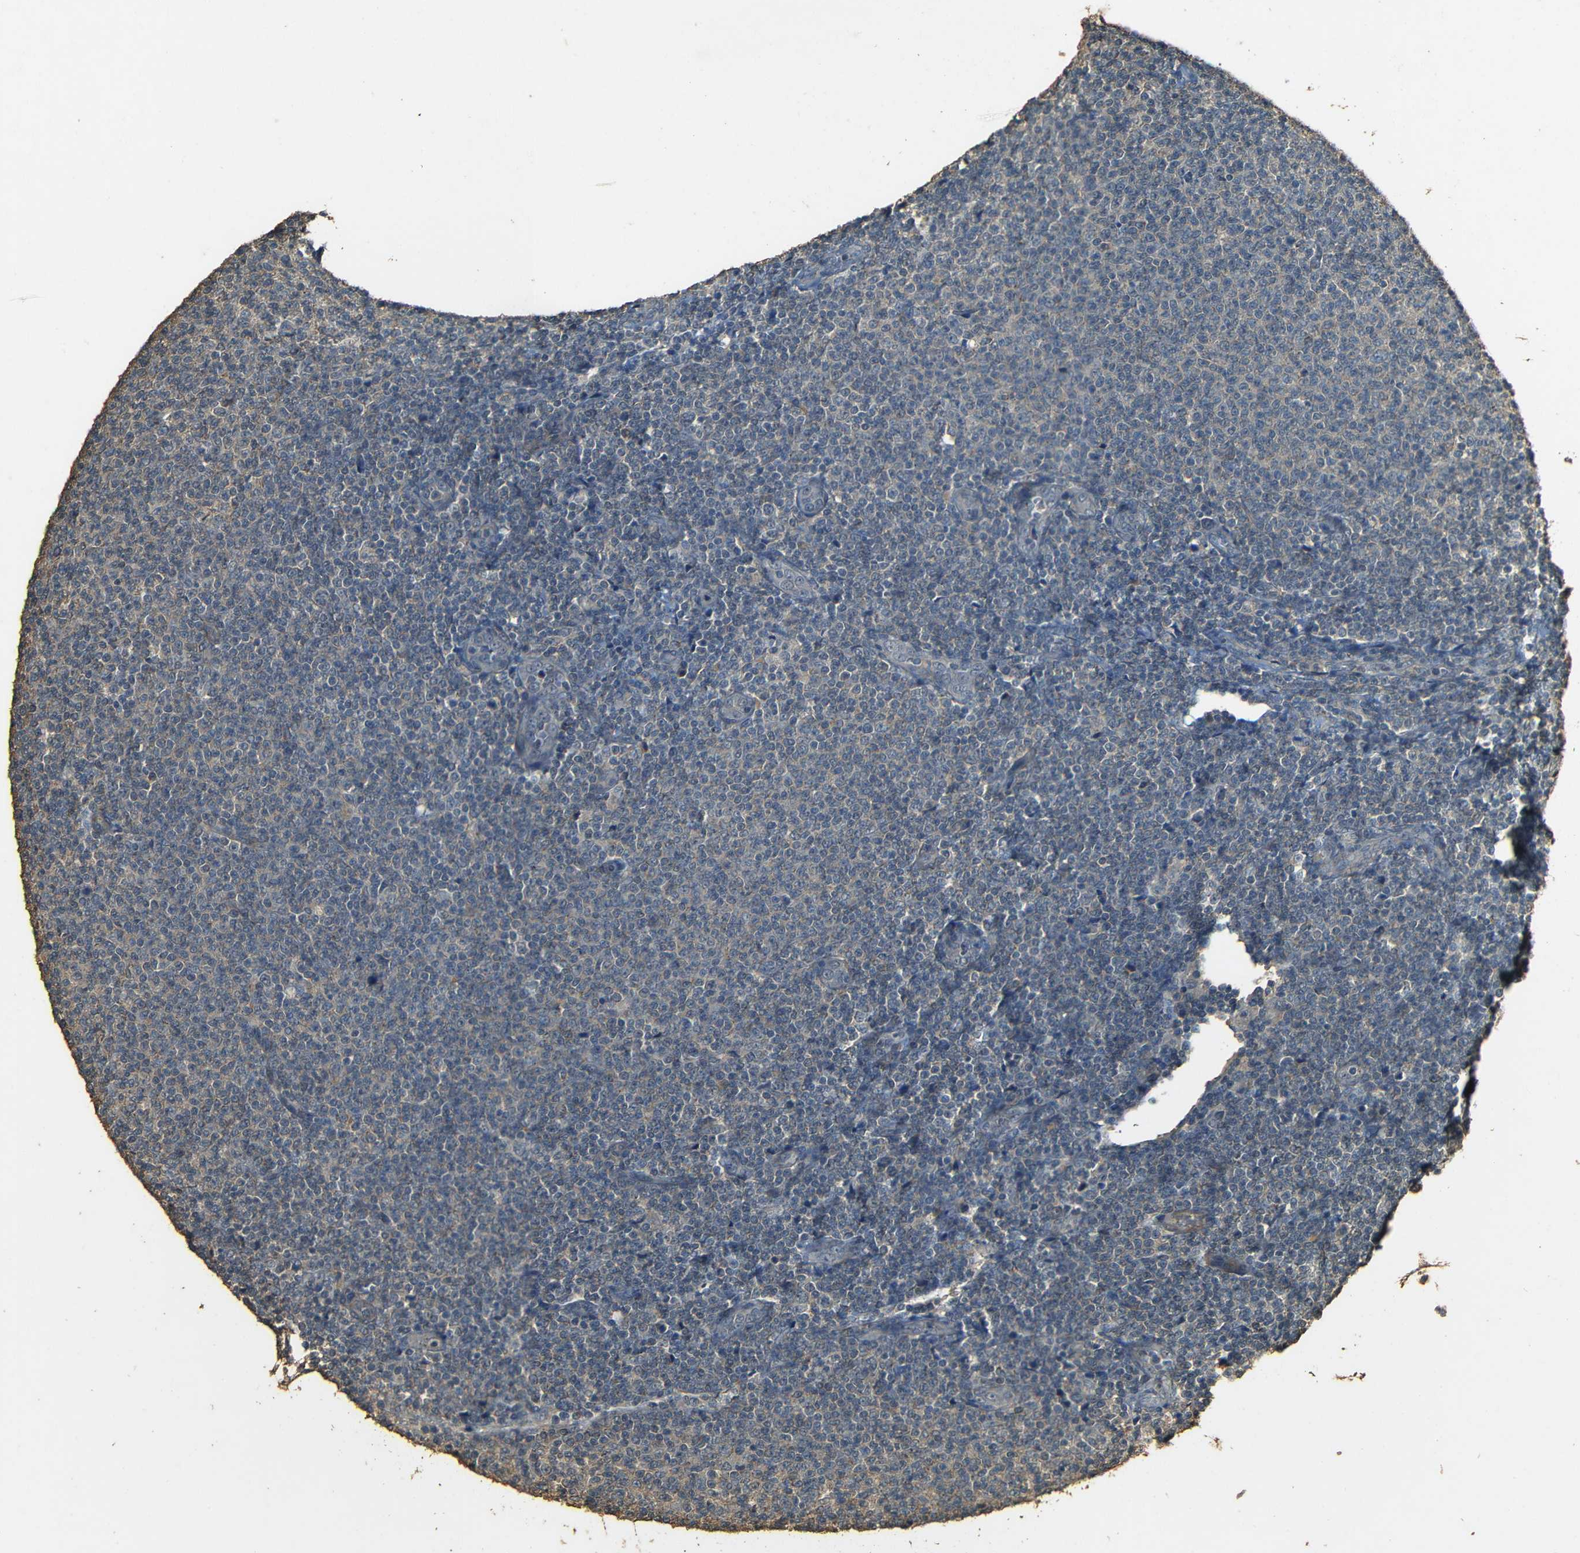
{"staining": {"intensity": "negative", "quantity": "none", "location": "none"}, "tissue": "lymphoma", "cell_type": "Tumor cells", "image_type": "cancer", "snomed": [{"axis": "morphology", "description": "Malignant lymphoma, non-Hodgkin's type, Low grade"}, {"axis": "topography", "description": "Lymph node"}], "caption": "Tumor cells are negative for brown protein staining in low-grade malignant lymphoma, non-Hodgkin's type.", "gene": "PDE5A", "patient": {"sex": "male", "age": 66}}